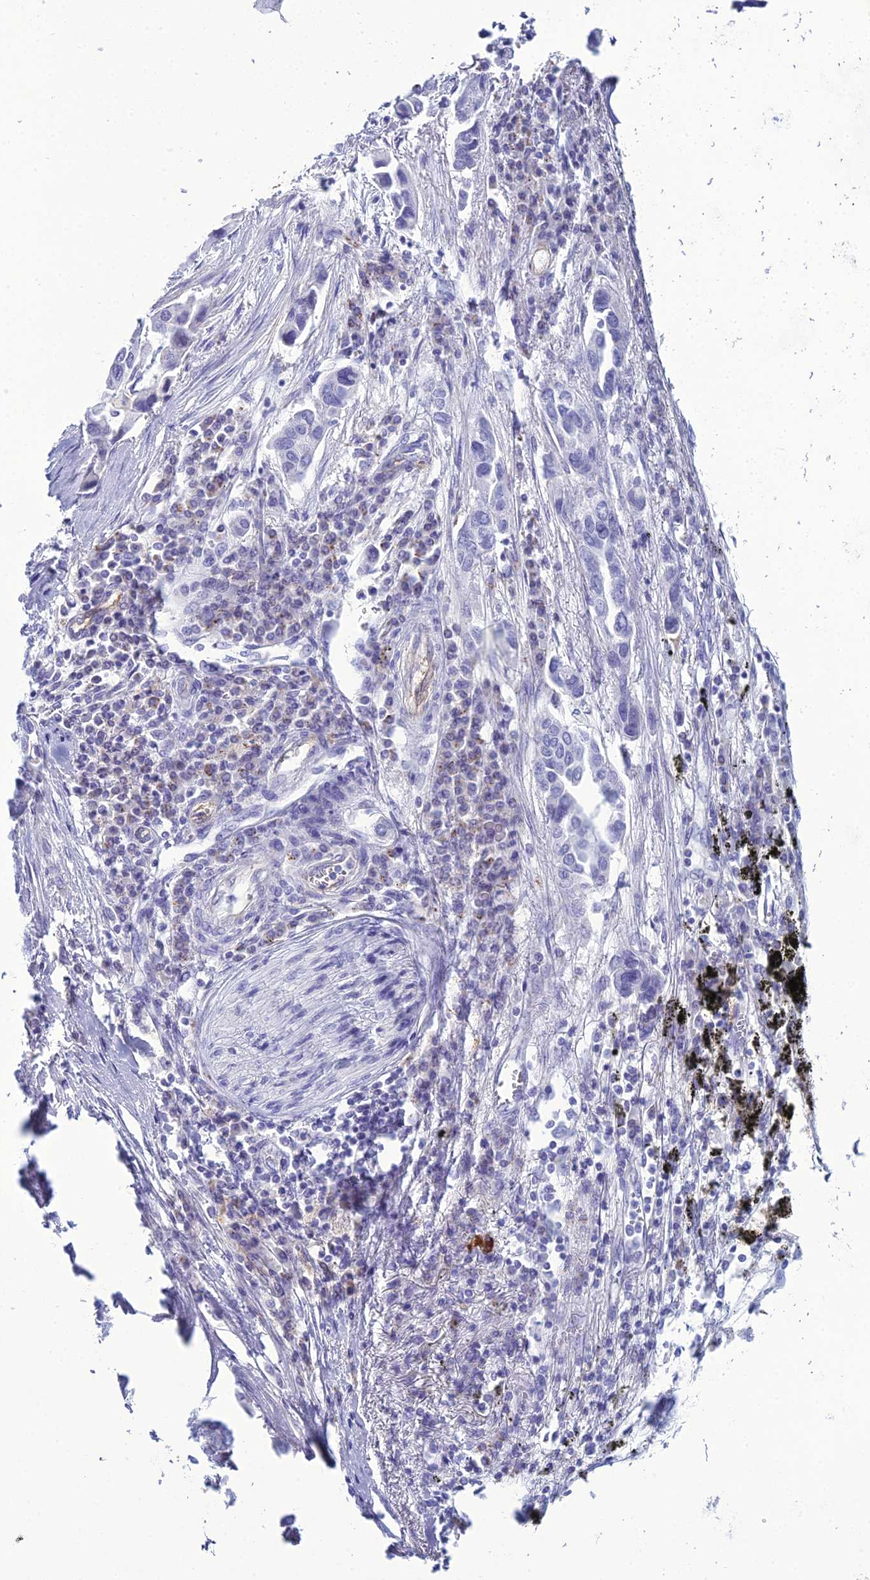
{"staining": {"intensity": "negative", "quantity": "none", "location": "none"}, "tissue": "lung cancer", "cell_type": "Tumor cells", "image_type": "cancer", "snomed": [{"axis": "morphology", "description": "Adenocarcinoma, NOS"}, {"axis": "topography", "description": "Lung"}], "caption": "Immunohistochemistry of adenocarcinoma (lung) reveals no staining in tumor cells.", "gene": "ACE", "patient": {"sex": "female", "age": 76}}